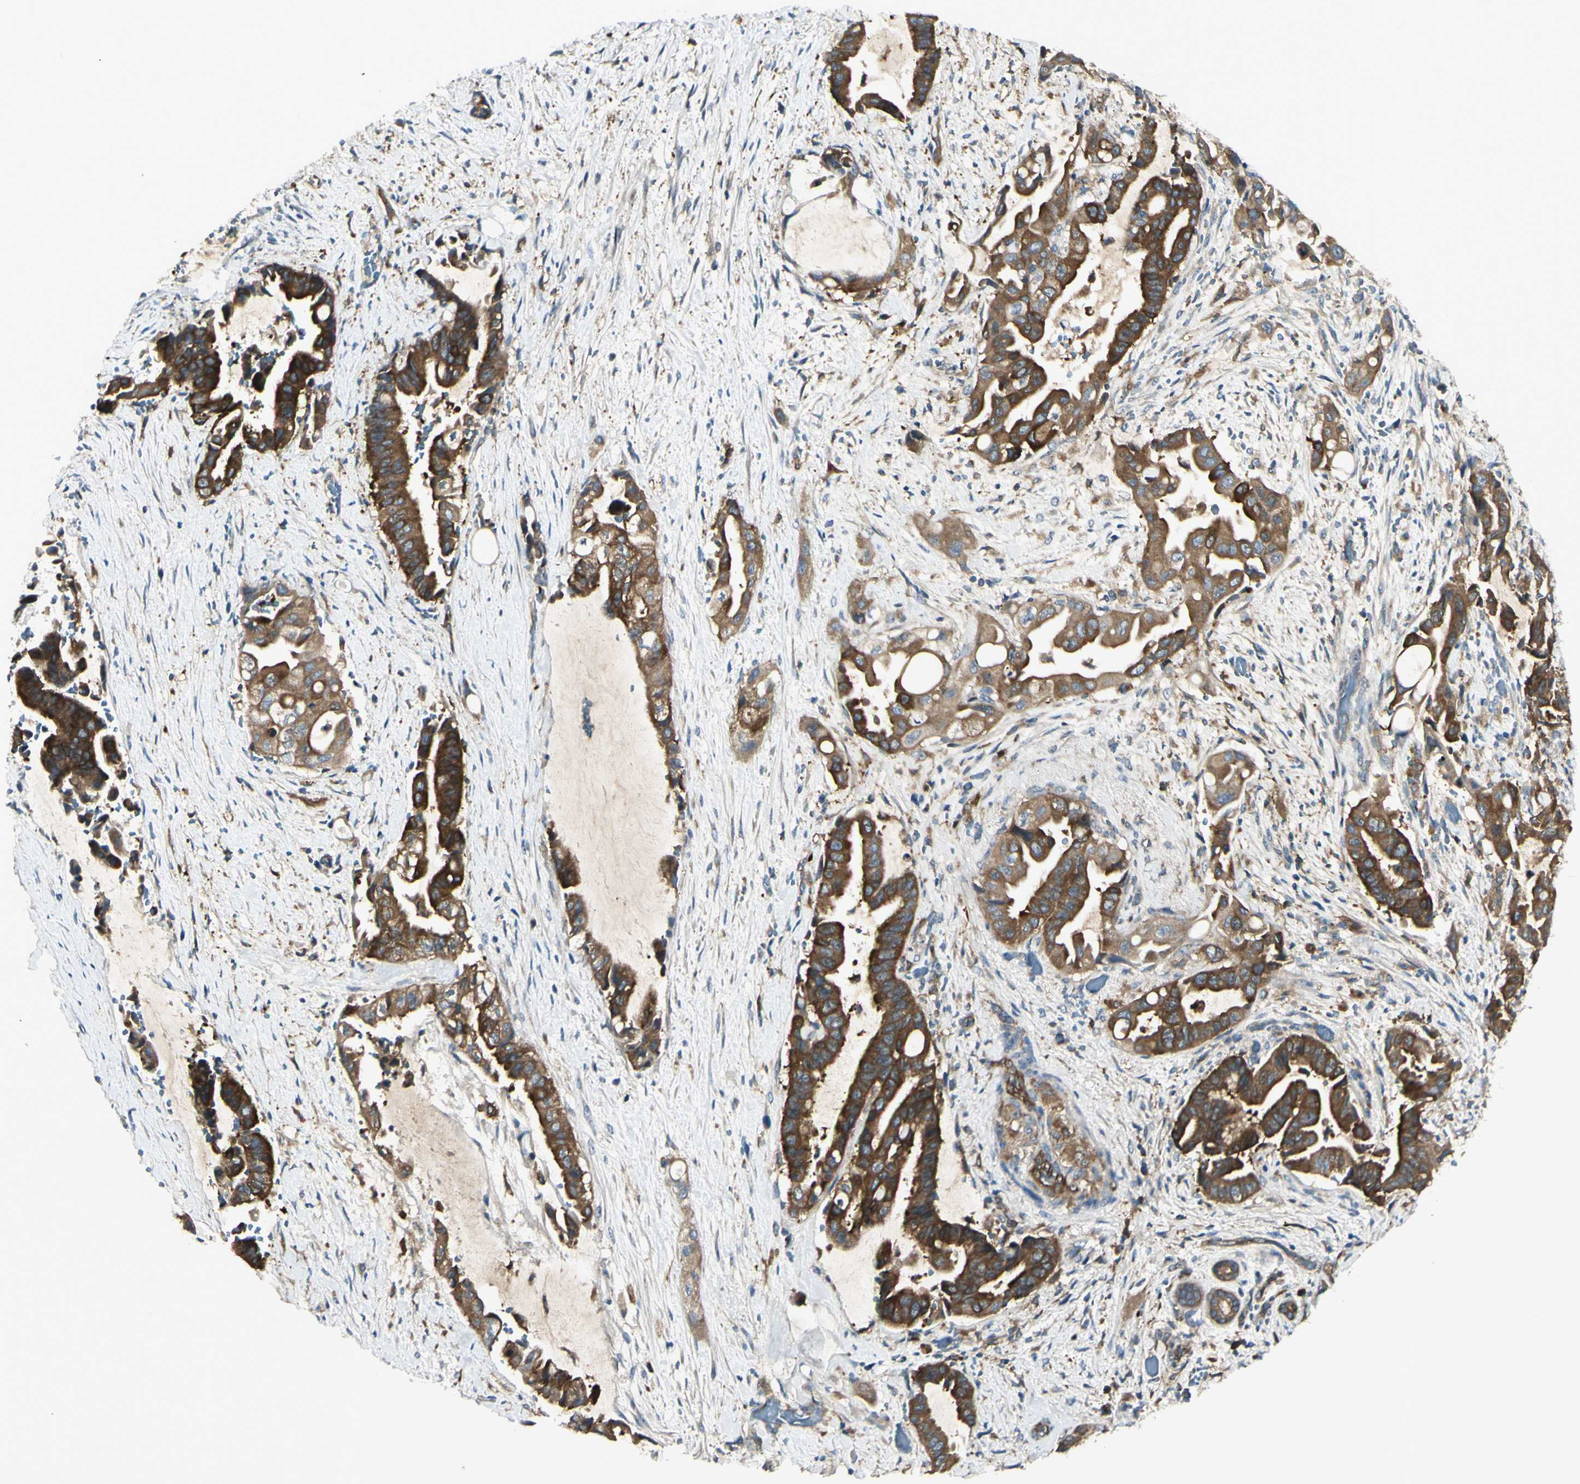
{"staining": {"intensity": "strong", "quantity": ">75%", "location": "cytoplasmic/membranous"}, "tissue": "liver cancer", "cell_type": "Tumor cells", "image_type": "cancer", "snomed": [{"axis": "morphology", "description": "Cholangiocarcinoma"}, {"axis": "topography", "description": "Liver"}], "caption": "Immunohistochemical staining of cholangiocarcinoma (liver) displays high levels of strong cytoplasmic/membranous protein staining in about >75% of tumor cells. (Brightfield microscopy of DAB IHC at high magnification).", "gene": "IGSF9B", "patient": {"sex": "female", "age": 61}}